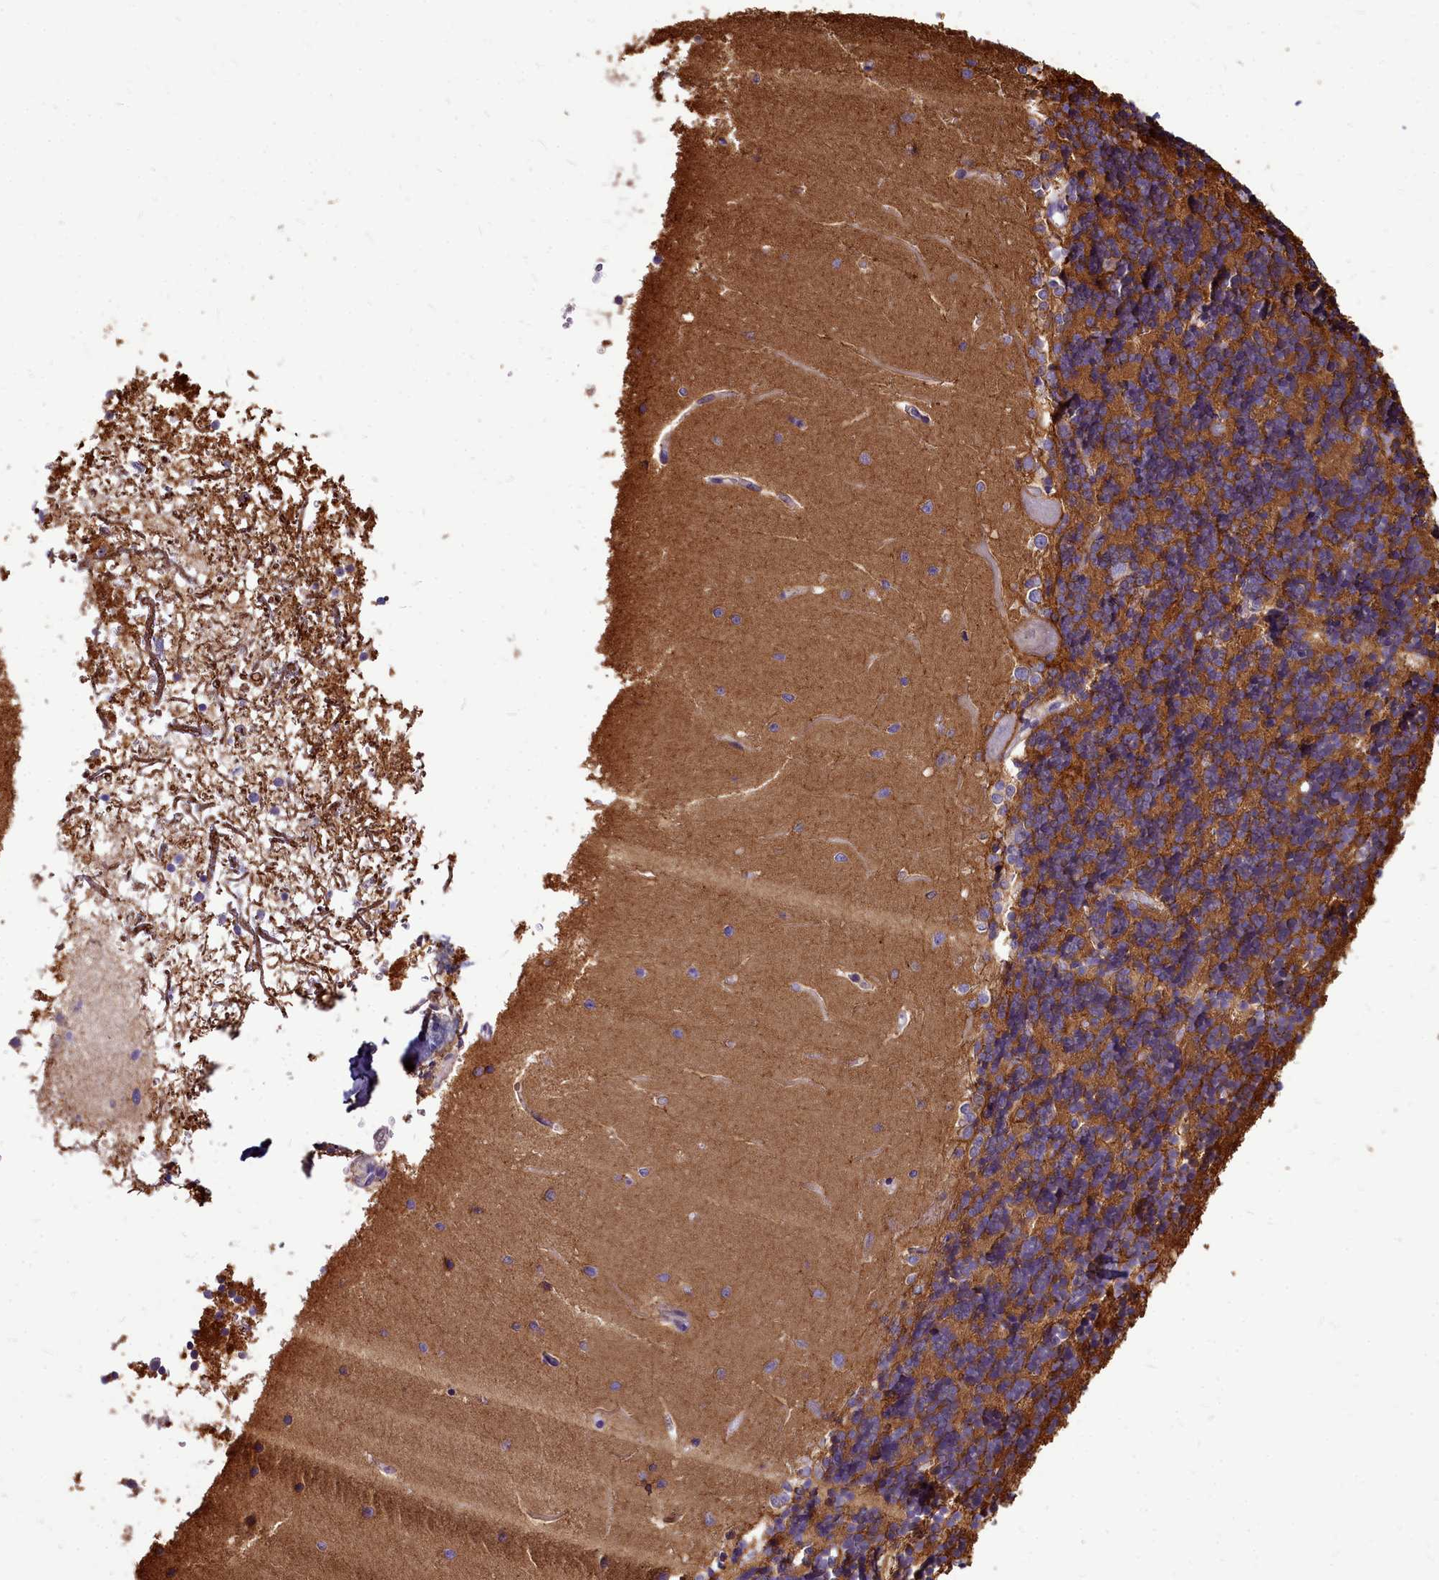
{"staining": {"intensity": "moderate", "quantity": ">75%", "location": "cytoplasmic/membranous"}, "tissue": "cerebellum", "cell_type": "Cells in granular layer", "image_type": "normal", "snomed": [{"axis": "morphology", "description": "Normal tissue, NOS"}, {"axis": "topography", "description": "Cerebellum"}], "caption": "A brown stain highlights moderate cytoplasmic/membranous staining of a protein in cells in granular layer of benign human cerebellum. (DAB IHC with brightfield microscopy, high magnification).", "gene": "TTC5", "patient": {"sex": "male", "age": 37}}